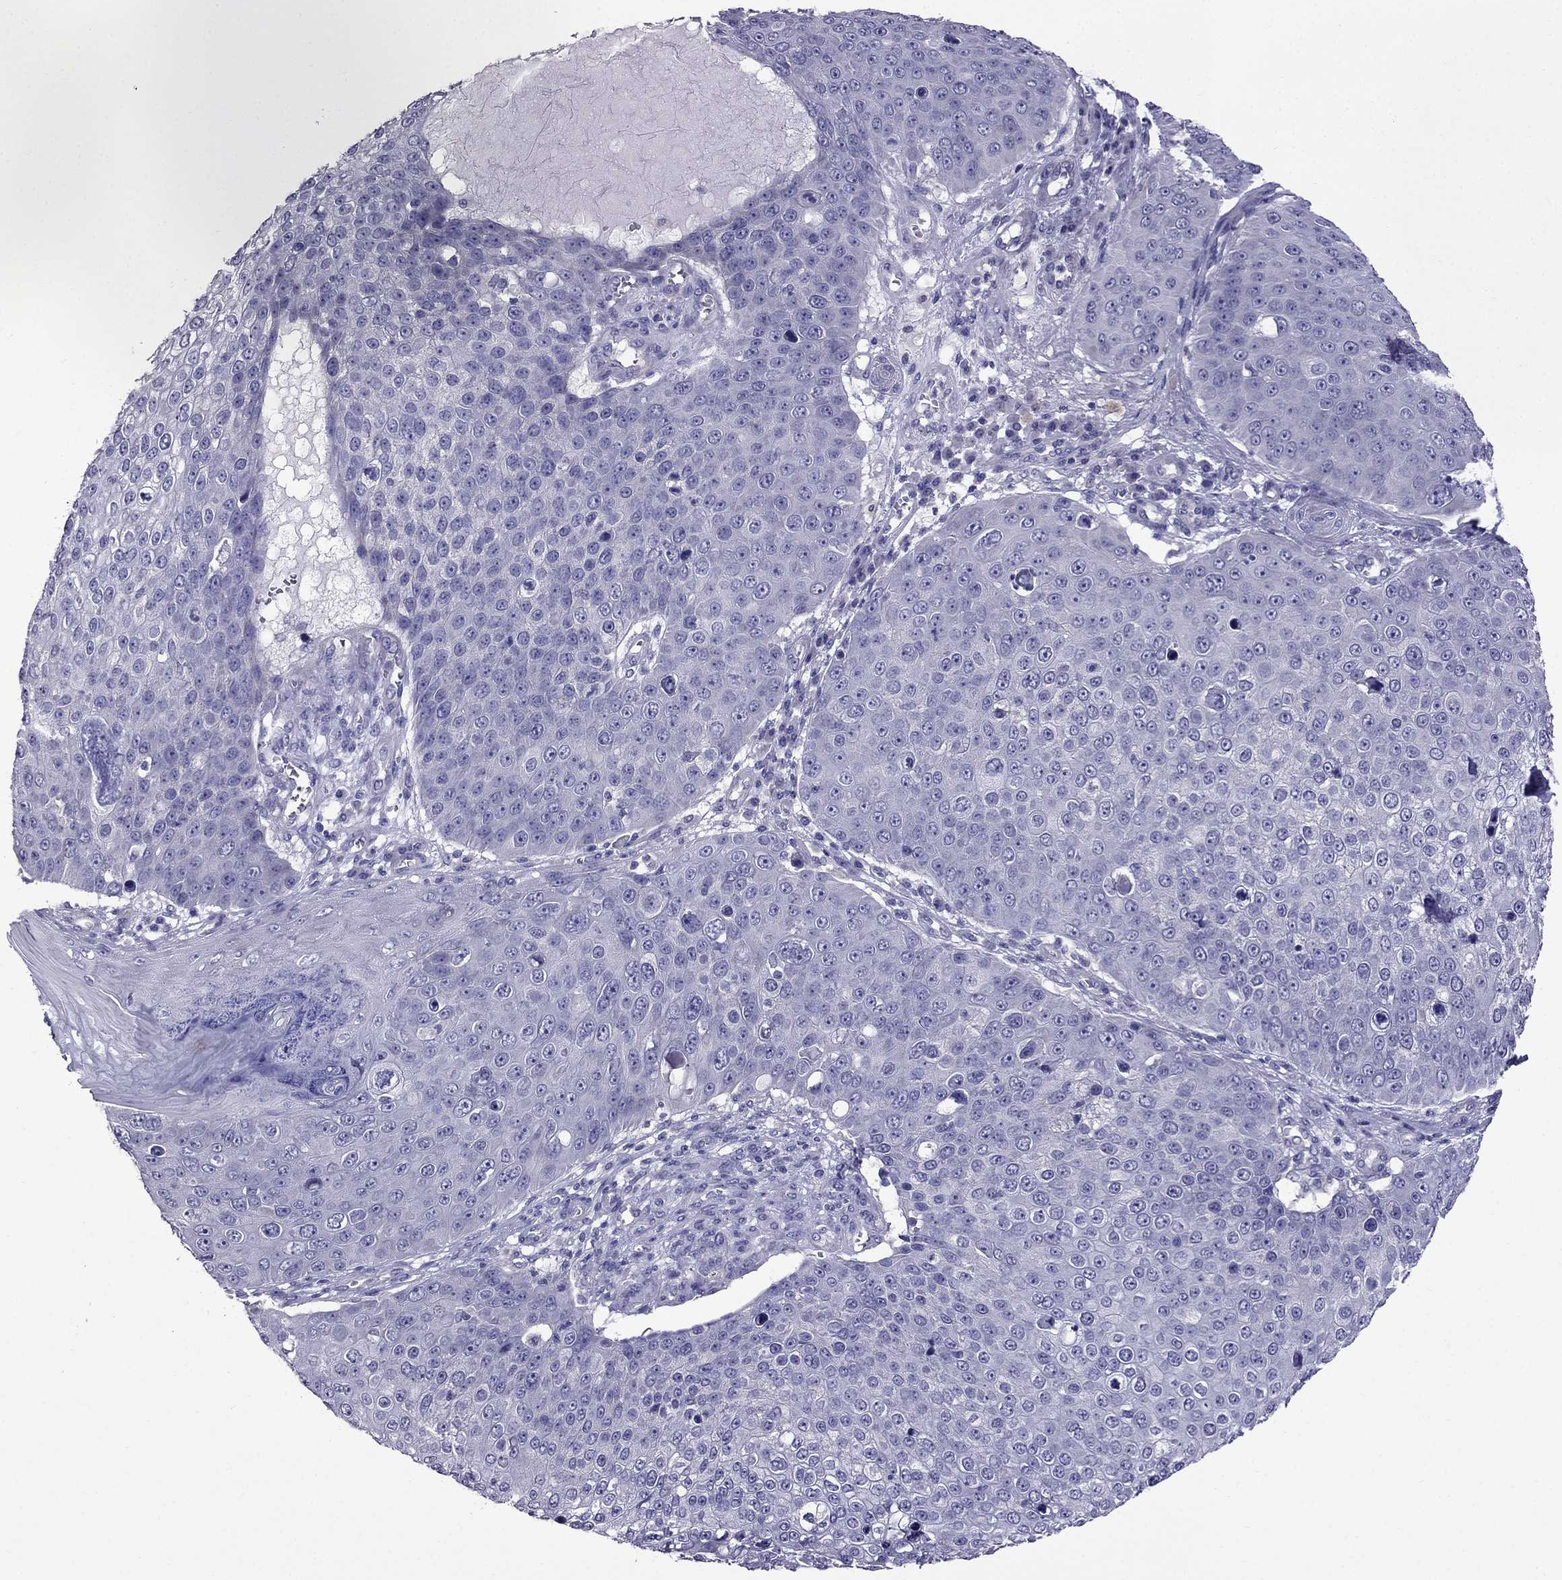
{"staining": {"intensity": "negative", "quantity": "none", "location": "none"}, "tissue": "skin cancer", "cell_type": "Tumor cells", "image_type": "cancer", "snomed": [{"axis": "morphology", "description": "Squamous cell carcinoma, NOS"}, {"axis": "topography", "description": "Skin"}], "caption": "Image shows no protein staining in tumor cells of skin squamous cell carcinoma tissue. The staining is performed using DAB brown chromogen with nuclei counter-stained in using hematoxylin.", "gene": "OXCT2", "patient": {"sex": "male", "age": 71}}